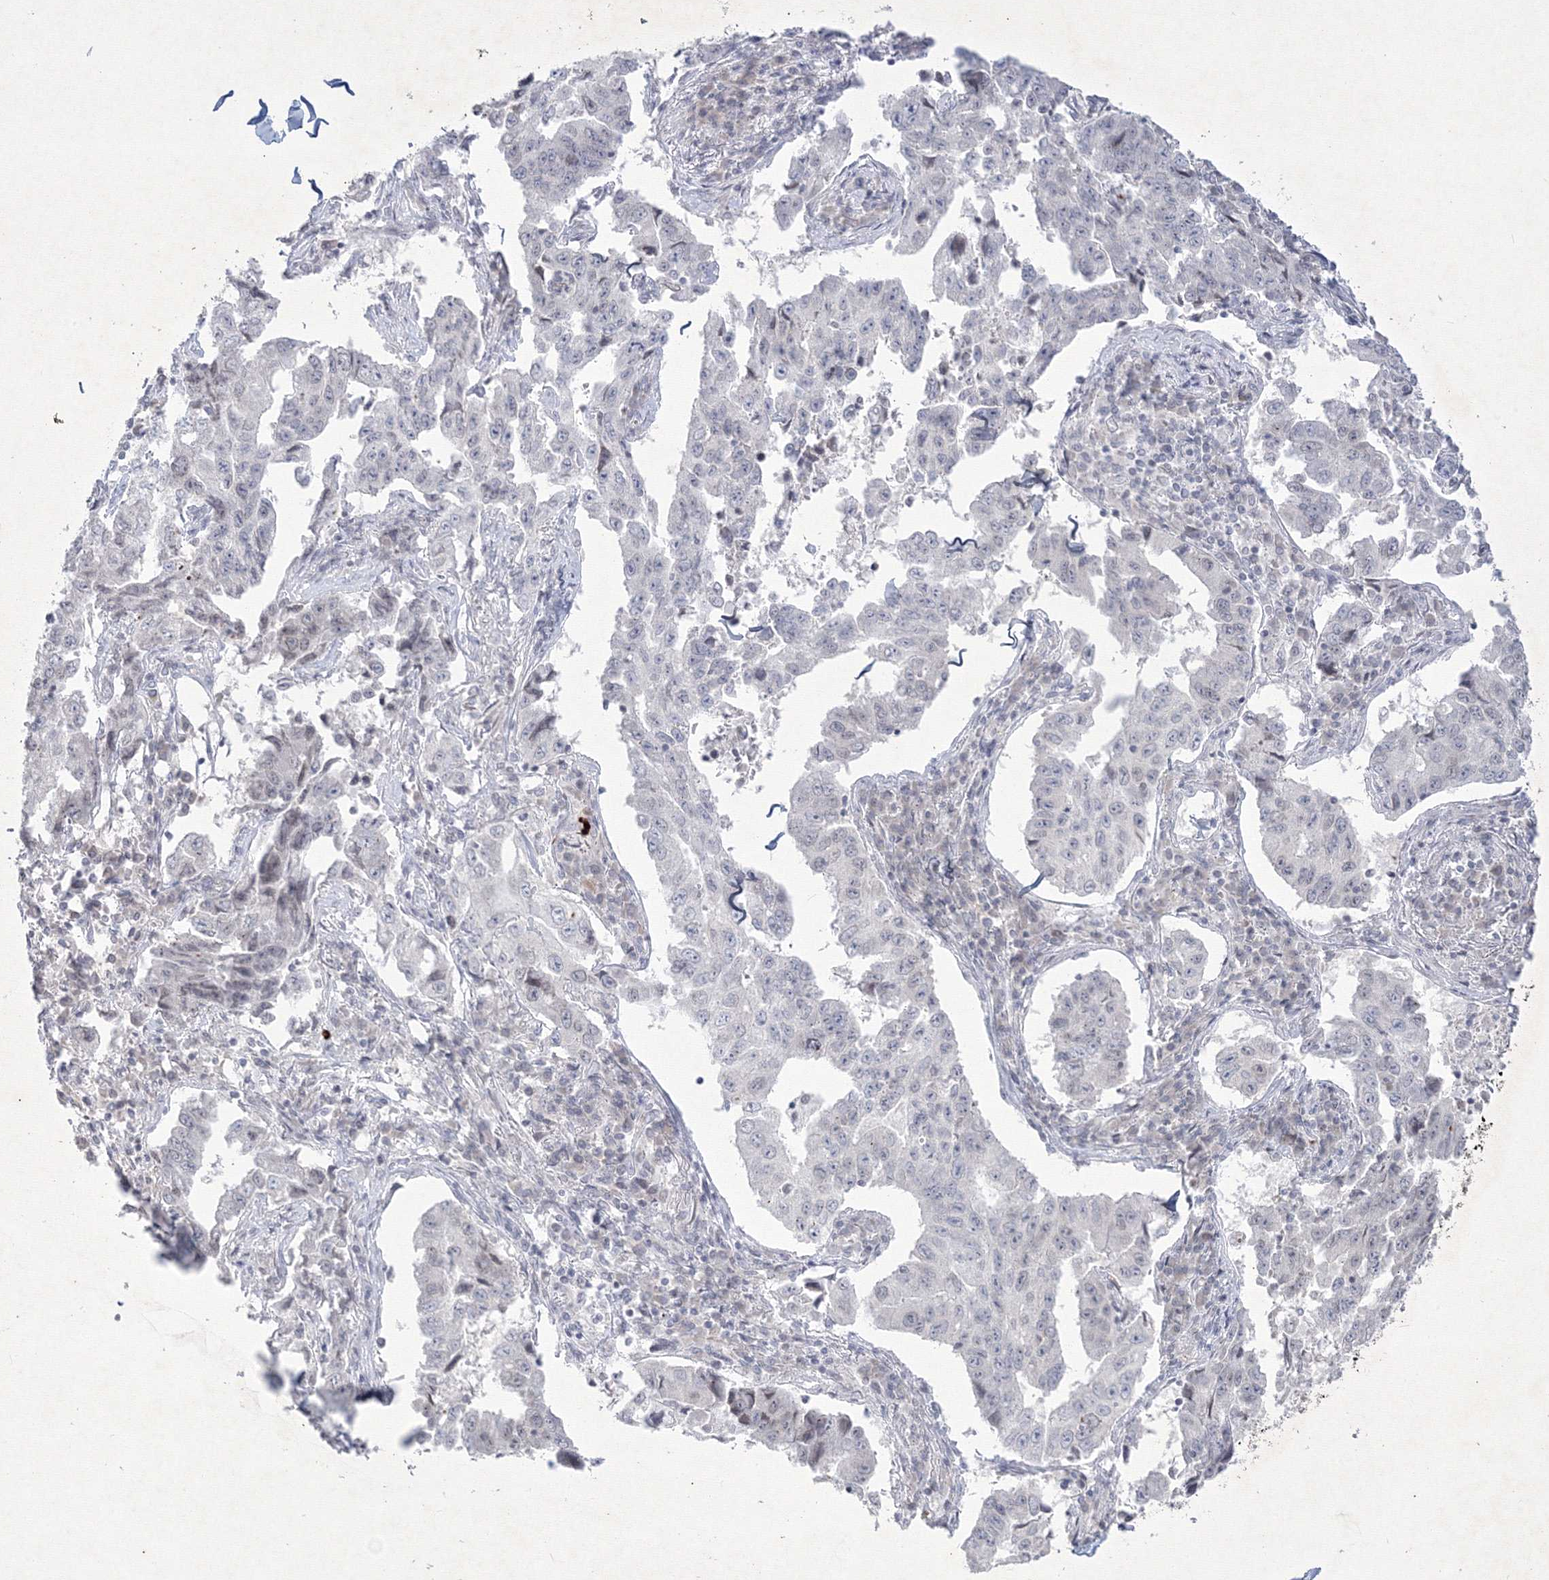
{"staining": {"intensity": "negative", "quantity": "none", "location": "none"}, "tissue": "lung cancer", "cell_type": "Tumor cells", "image_type": "cancer", "snomed": [{"axis": "morphology", "description": "Adenocarcinoma, NOS"}, {"axis": "topography", "description": "Lung"}], "caption": "An image of human lung cancer is negative for staining in tumor cells.", "gene": "NXPE3", "patient": {"sex": "female", "age": 51}}